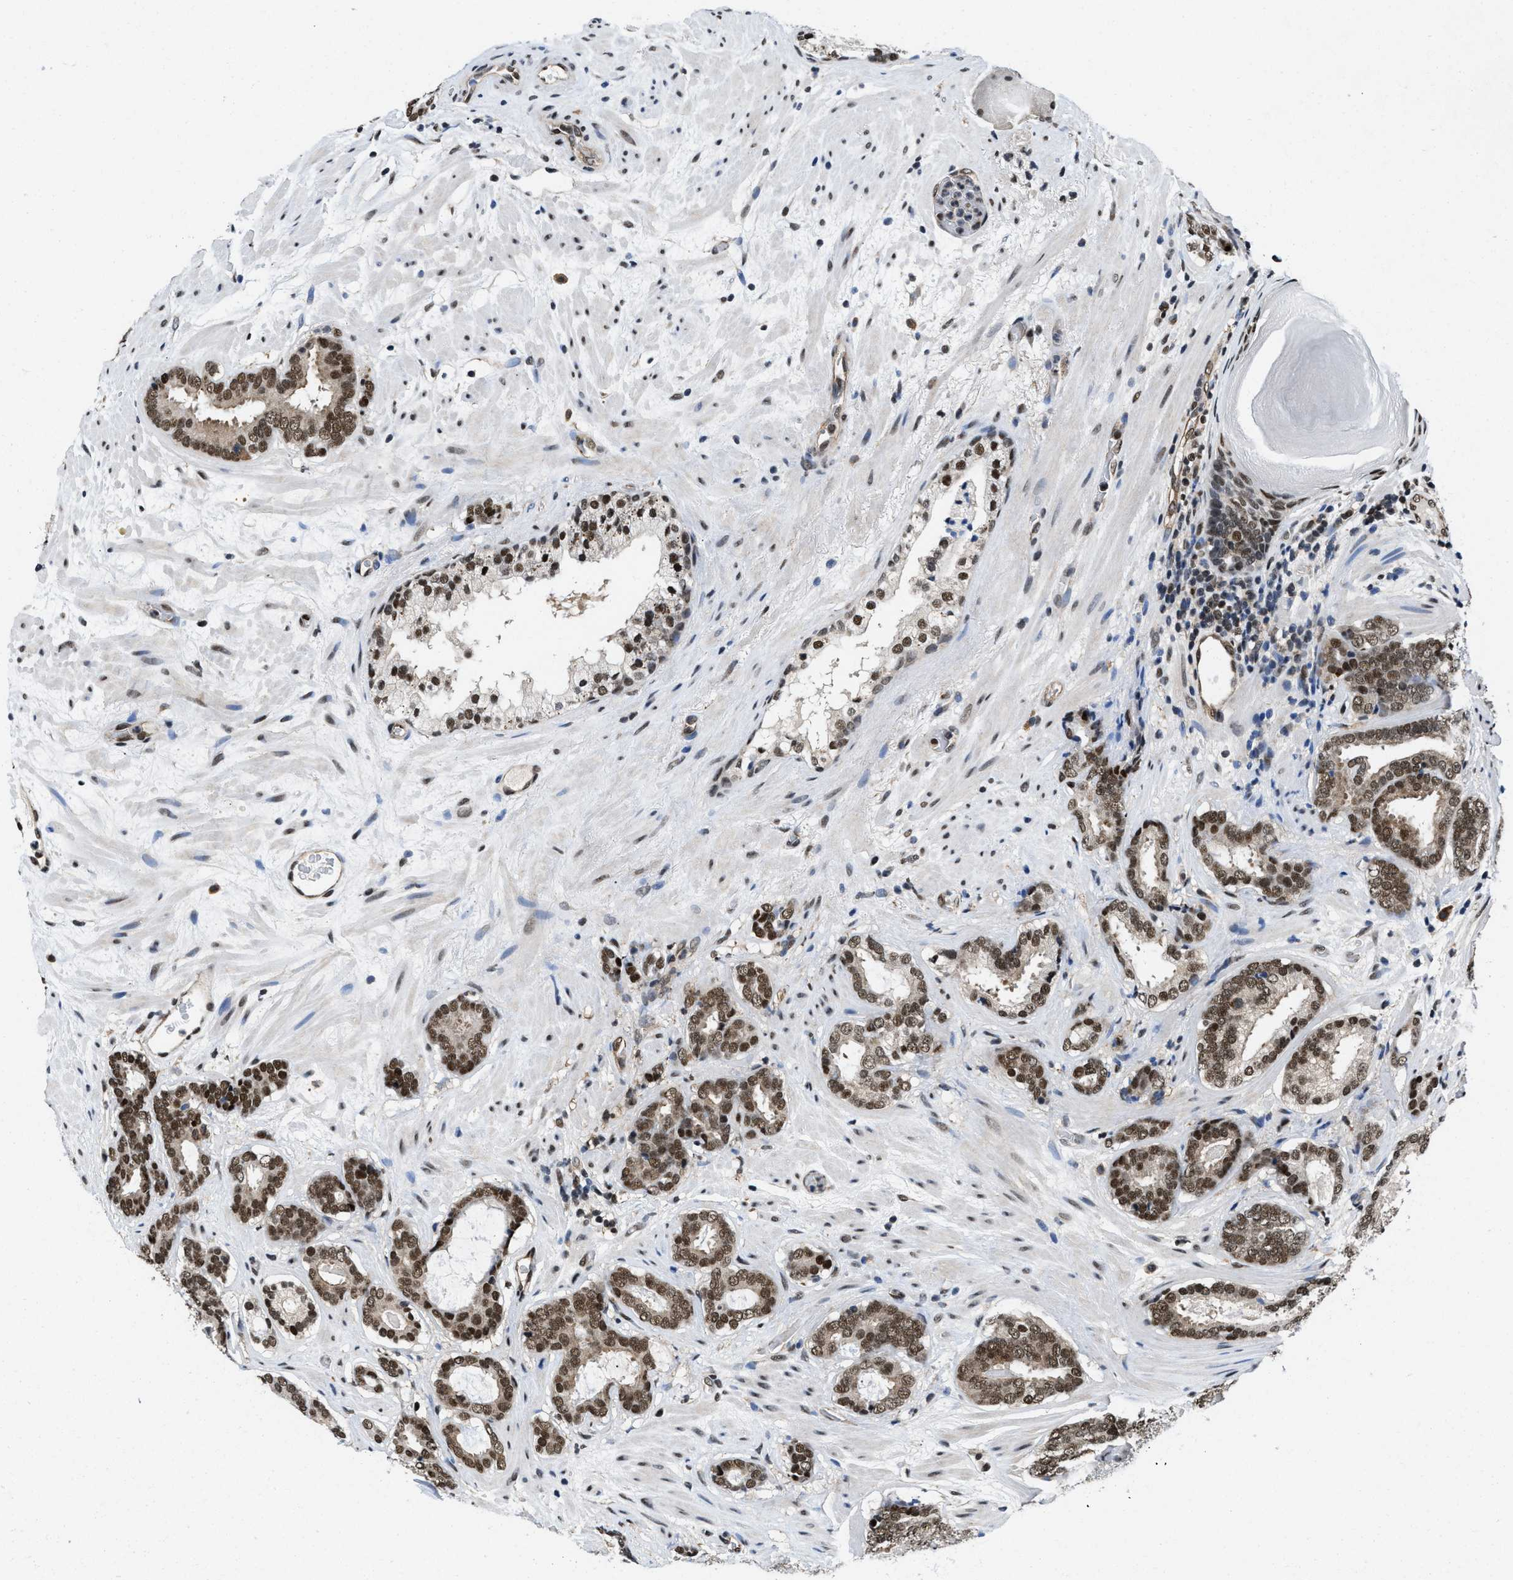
{"staining": {"intensity": "strong", "quantity": ">75%", "location": "nuclear"}, "tissue": "prostate cancer", "cell_type": "Tumor cells", "image_type": "cancer", "snomed": [{"axis": "morphology", "description": "Adenocarcinoma, Low grade"}, {"axis": "topography", "description": "Prostate"}], "caption": "The image reveals immunohistochemical staining of prostate adenocarcinoma (low-grade). There is strong nuclear staining is appreciated in about >75% of tumor cells. (IHC, brightfield microscopy, high magnification).", "gene": "SAFB", "patient": {"sex": "male", "age": 69}}